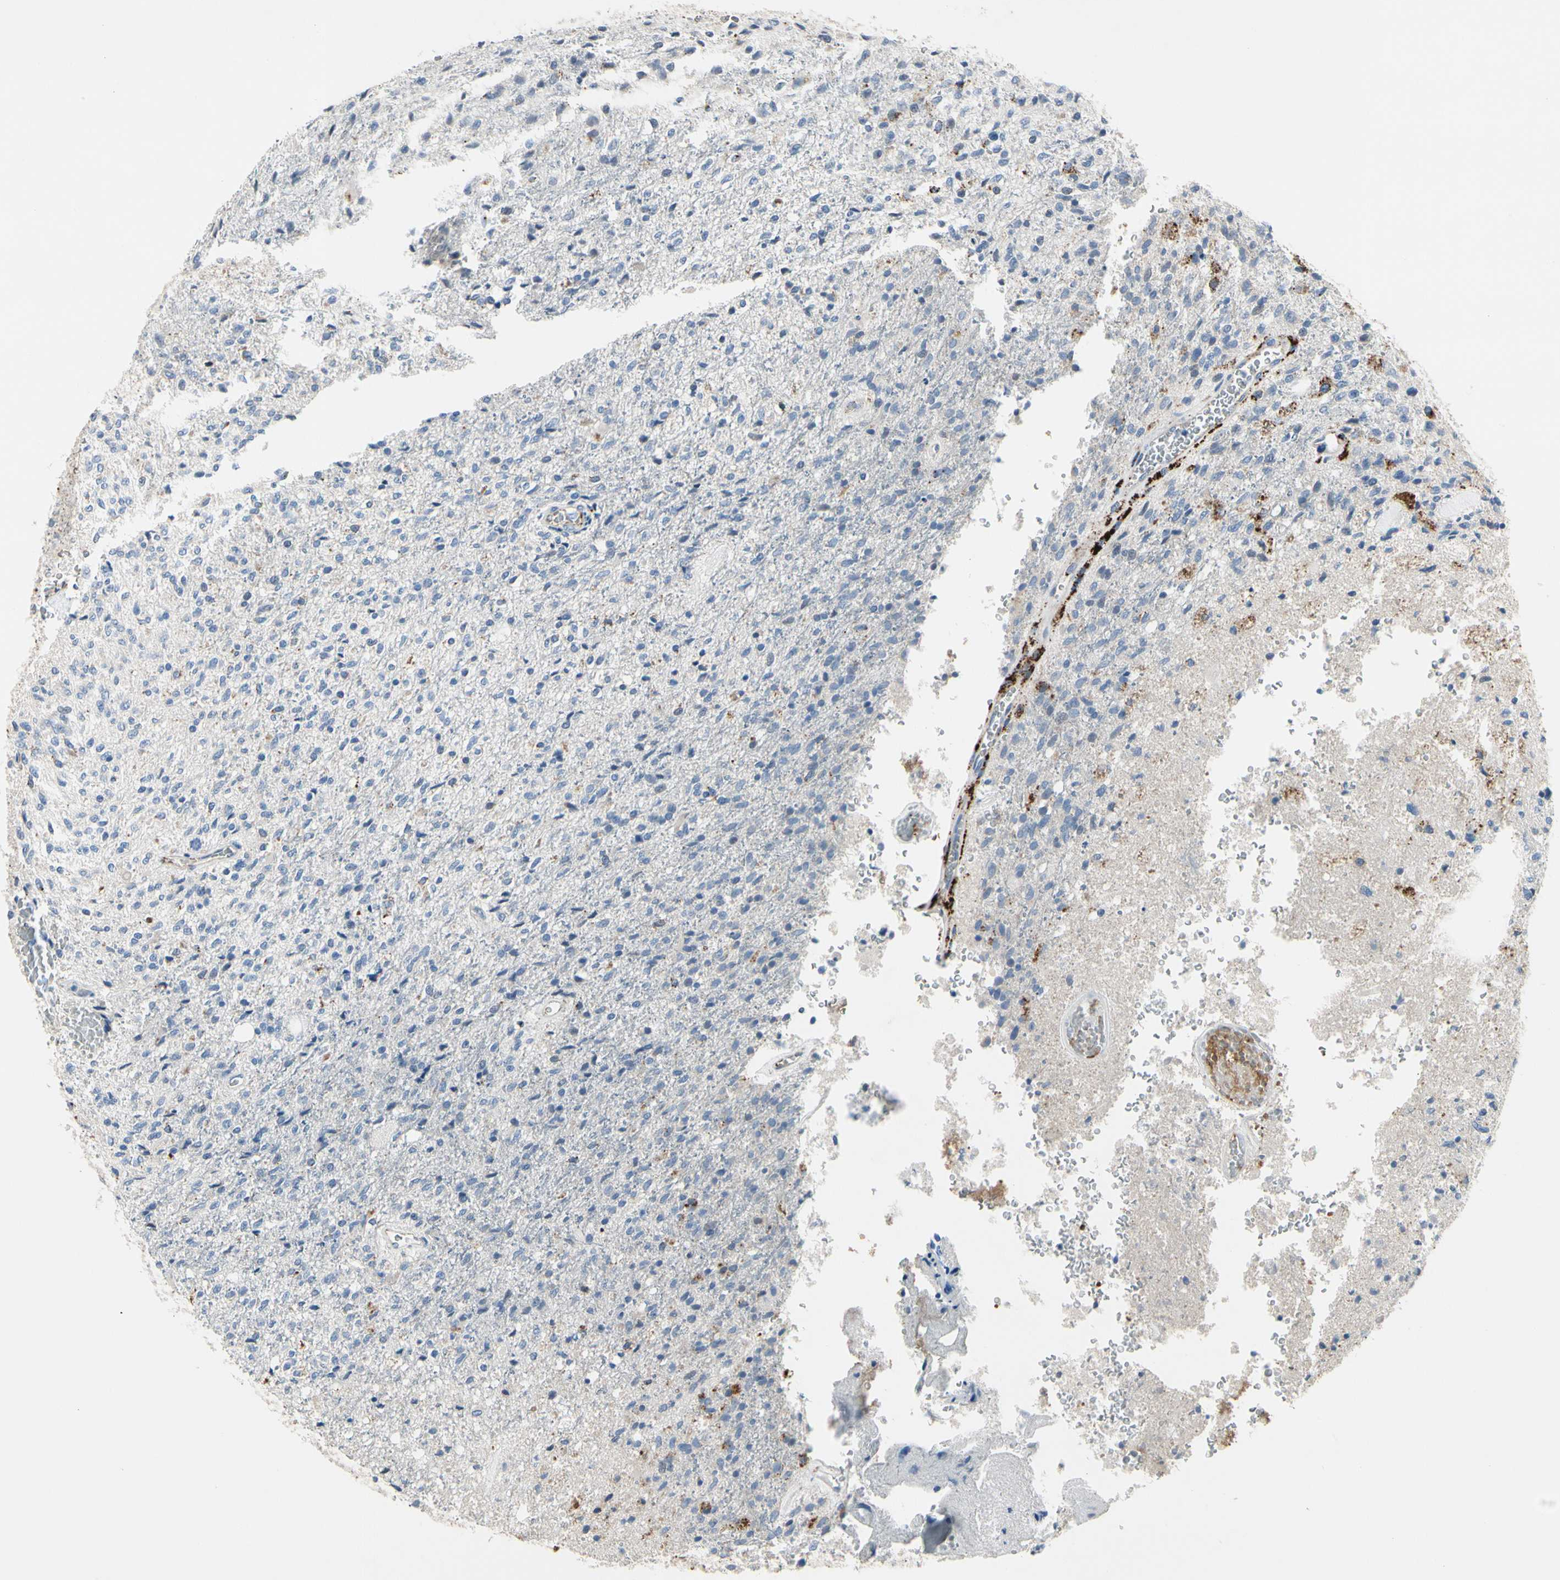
{"staining": {"intensity": "negative", "quantity": "none", "location": "none"}, "tissue": "glioma", "cell_type": "Tumor cells", "image_type": "cancer", "snomed": [{"axis": "morphology", "description": "Normal tissue, NOS"}, {"axis": "morphology", "description": "Glioma, malignant, High grade"}, {"axis": "topography", "description": "Cerebral cortex"}], "caption": "Tumor cells are negative for protein expression in human glioma.", "gene": "RETSAT", "patient": {"sex": "male", "age": 77}}